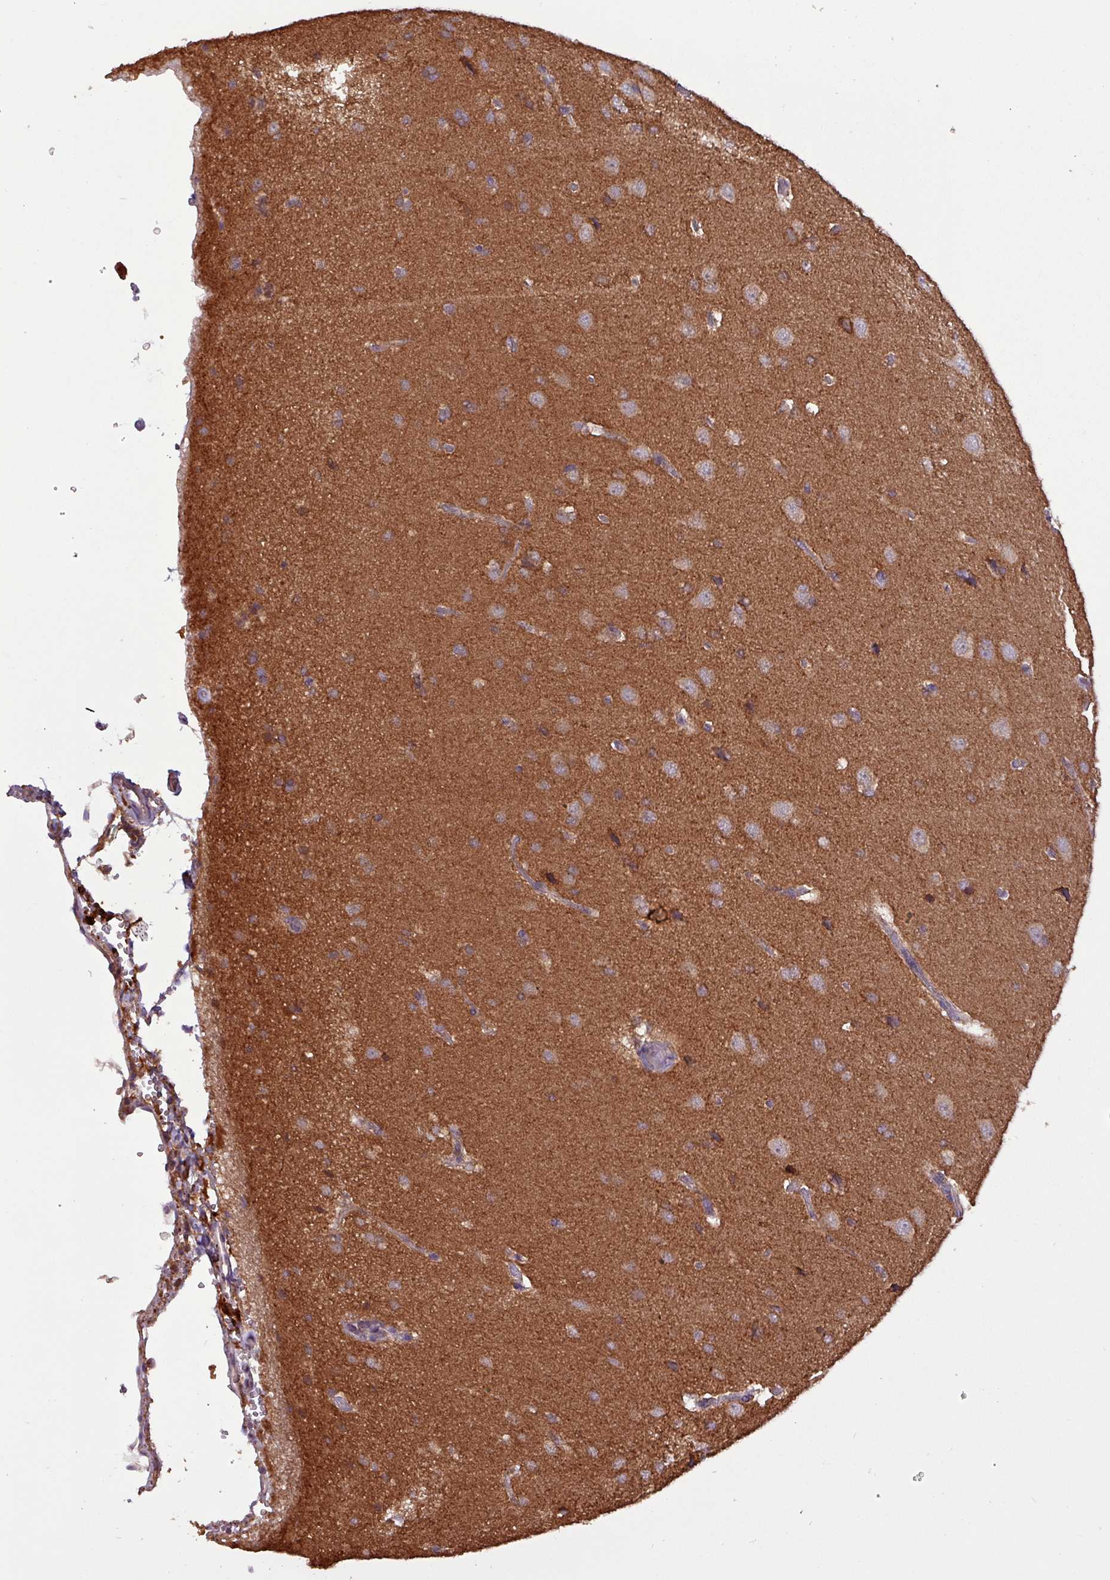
{"staining": {"intensity": "moderate", "quantity": ">75%", "location": "cytoplasmic/membranous"}, "tissue": "cerebral cortex", "cell_type": "Endothelial cells", "image_type": "normal", "snomed": [{"axis": "morphology", "description": "Normal tissue, NOS"}, {"axis": "topography", "description": "Cerebral cortex"}], "caption": "Cerebral cortex stained for a protein displays moderate cytoplasmic/membranous positivity in endothelial cells. The protein of interest is stained brown, and the nuclei are stained in blue (DAB IHC with brightfield microscopy, high magnification).", "gene": "MCTP2", "patient": {"sex": "male", "age": 62}}